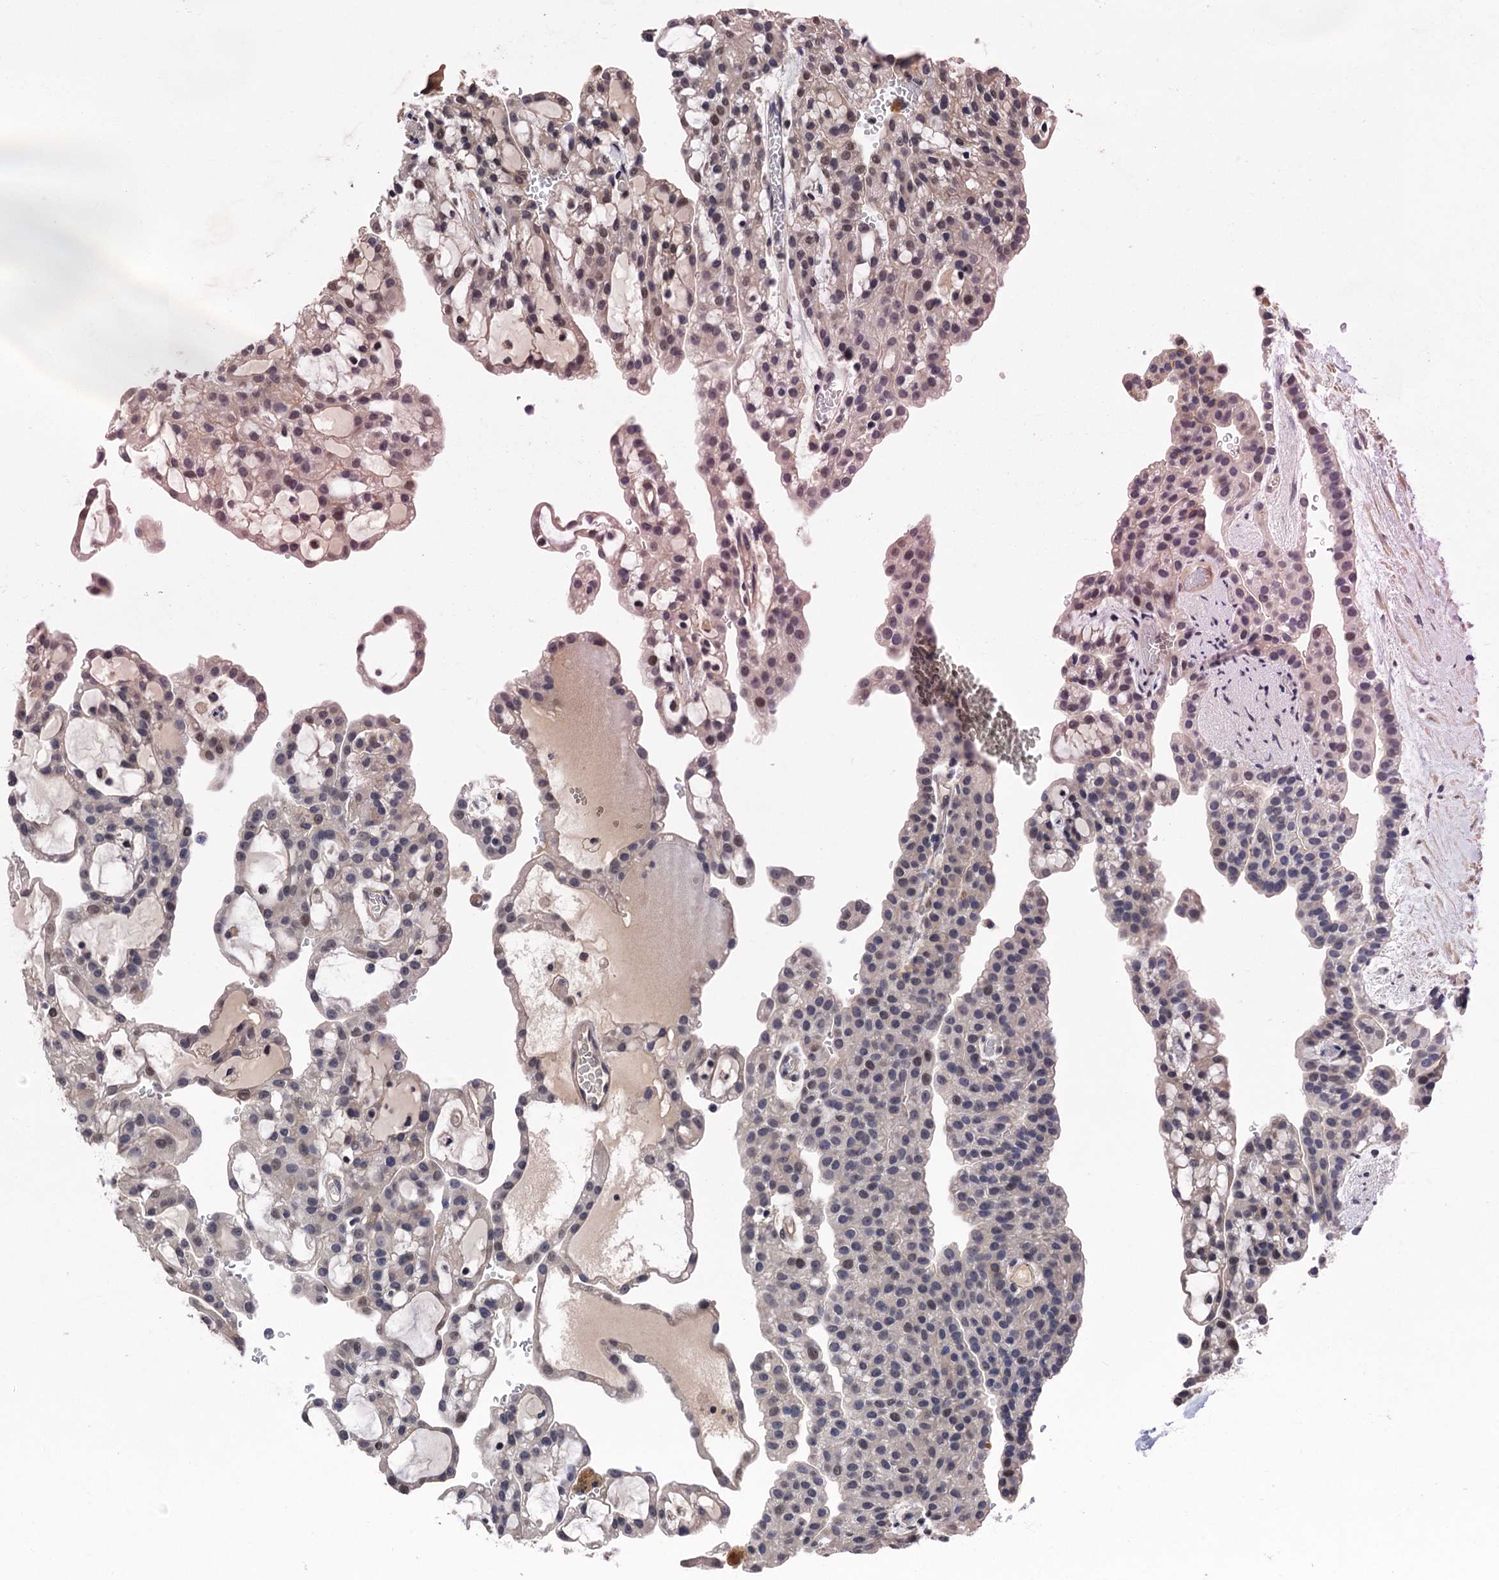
{"staining": {"intensity": "moderate", "quantity": "<25%", "location": "nuclear"}, "tissue": "renal cancer", "cell_type": "Tumor cells", "image_type": "cancer", "snomed": [{"axis": "morphology", "description": "Adenocarcinoma, NOS"}, {"axis": "topography", "description": "Kidney"}], "caption": "Adenocarcinoma (renal) was stained to show a protein in brown. There is low levels of moderate nuclear expression in approximately <25% of tumor cells.", "gene": "ART5", "patient": {"sex": "male", "age": 63}}